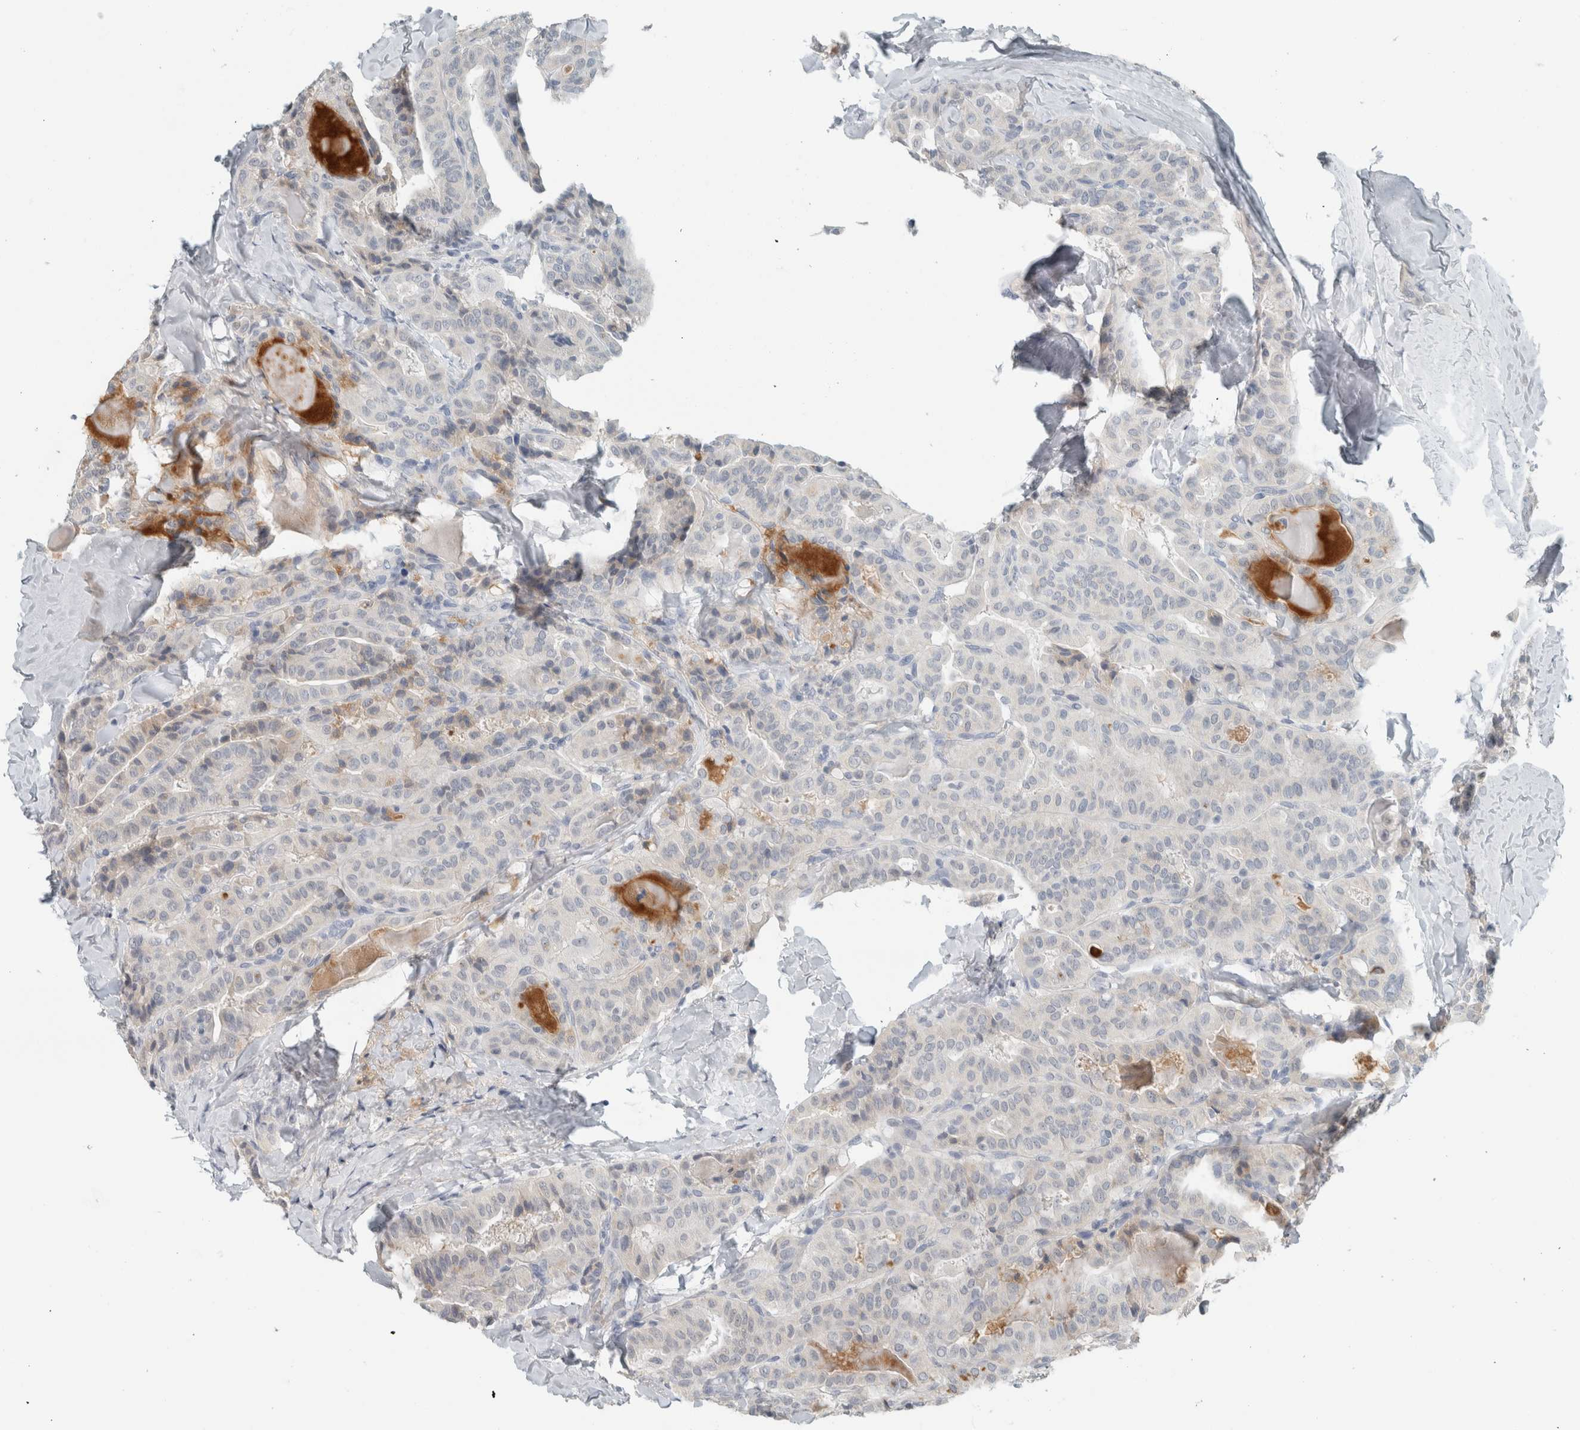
{"staining": {"intensity": "weak", "quantity": "<25%", "location": "cytoplasmic/membranous"}, "tissue": "thyroid cancer", "cell_type": "Tumor cells", "image_type": "cancer", "snomed": [{"axis": "morphology", "description": "Papillary adenocarcinoma, NOS"}, {"axis": "topography", "description": "Thyroid gland"}], "caption": "DAB immunohistochemical staining of human papillary adenocarcinoma (thyroid) shows no significant staining in tumor cells.", "gene": "TRIT1", "patient": {"sex": "male", "age": 77}}